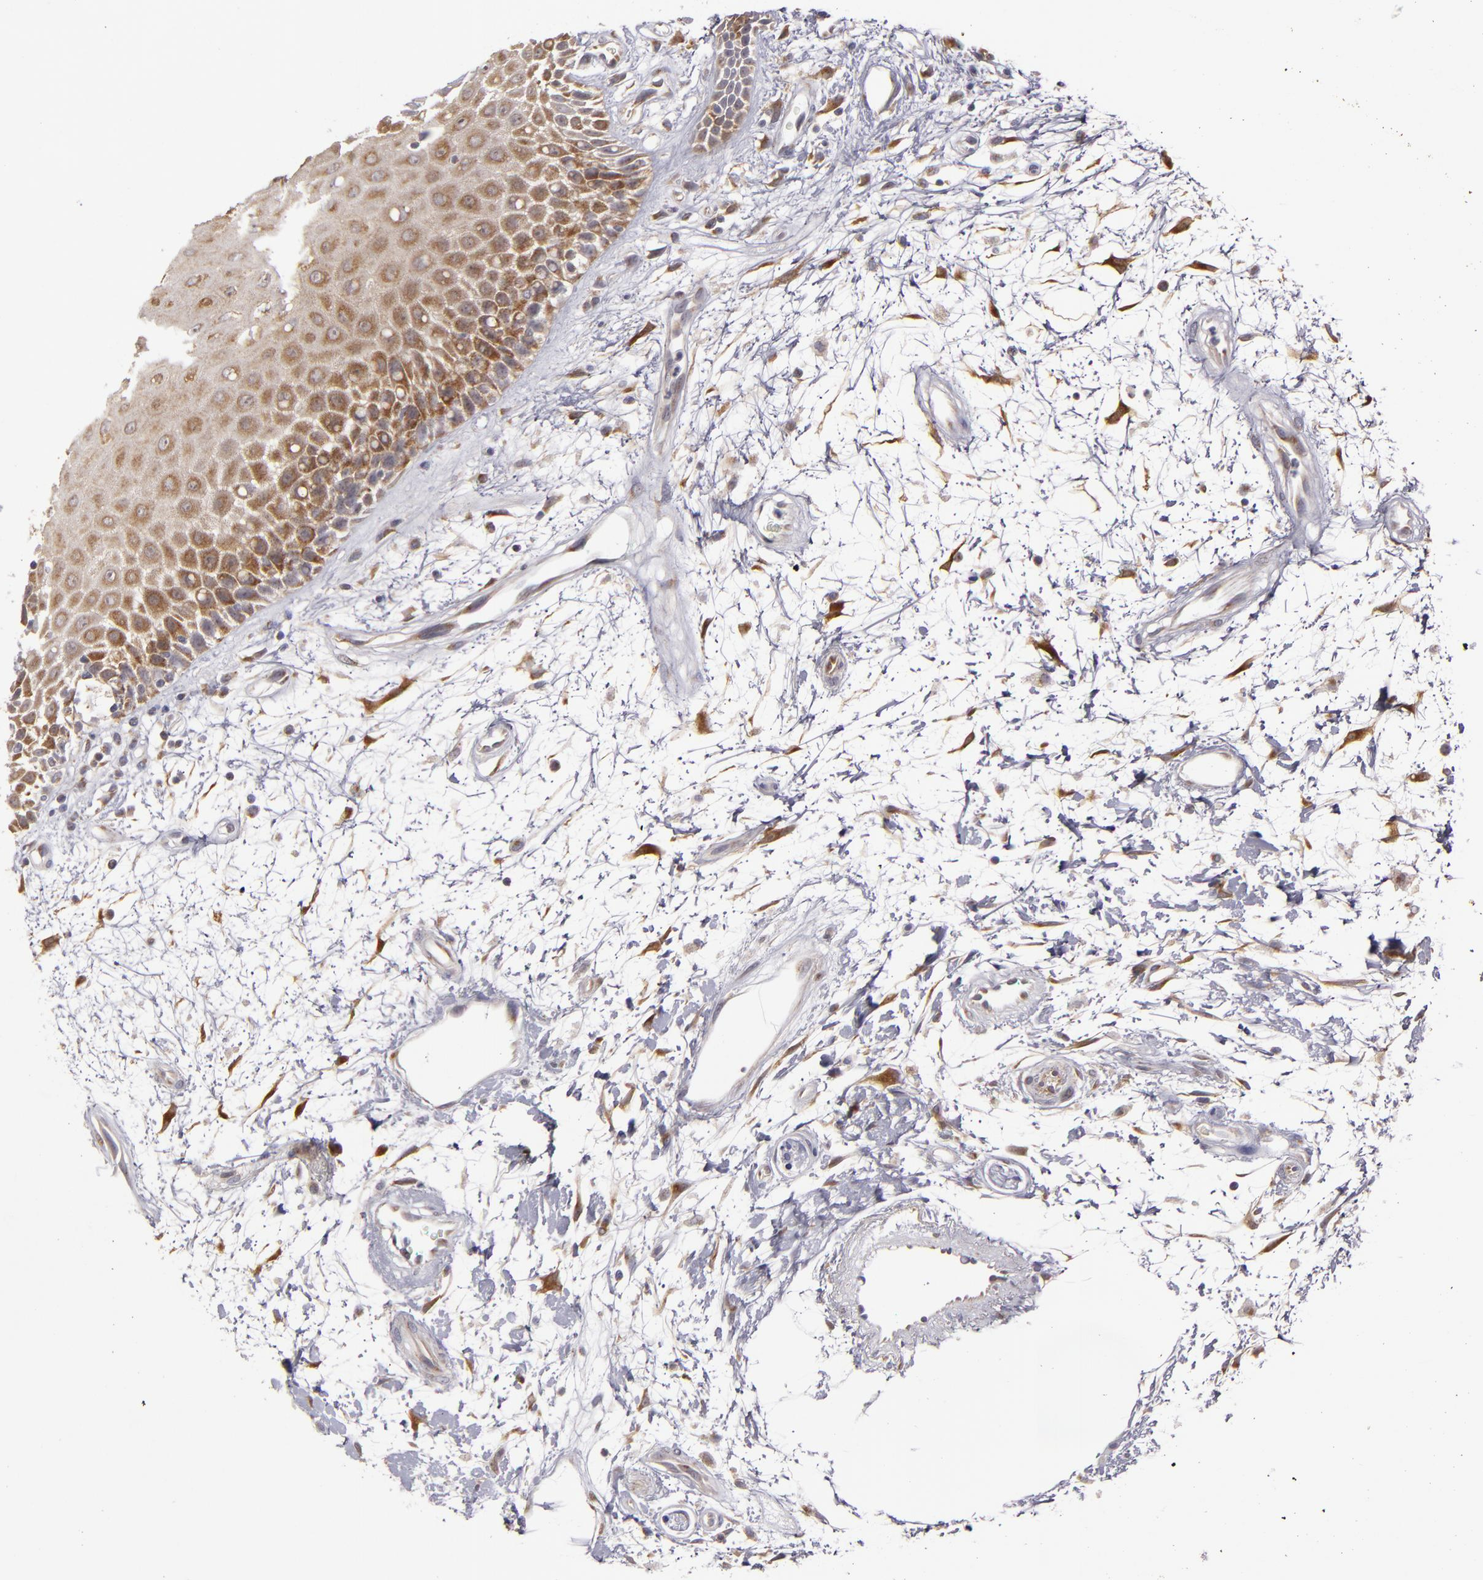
{"staining": {"intensity": "strong", "quantity": ">75%", "location": "cytoplasmic/membranous"}, "tissue": "oral mucosa", "cell_type": "Squamous epithelial cells", "image_type": "normal", "snomed": [{"axis": "morphology", "description": "Normal tissue, NOS"}, {"axis": "morphology", "description": "Squamous cell carcinoma, NOS"}, {"axis": "topography", "description": "Skeletal muscle"}, {"axis": "topography", "description": "Oral tissue"}, {"axis": "topography", "description": "Head-Neck"}], "caption": "Immunohistochemistry (IHC) staining of unremarkable oral mucosa, which demonstrates high levels of strong cytoplasmic/membranous expression in approximately >75% of squamous epithelial cells indicating strong cytoplasmic/membranous protein expression. The staining was performed using DAB (3,3'-diaminobenzidine) (brown) for protein detection and nuclei were counterstained in hematoxylin (blue).", "gene": "SH2D4A", "patient": {"sex": "female", "age": 84}}